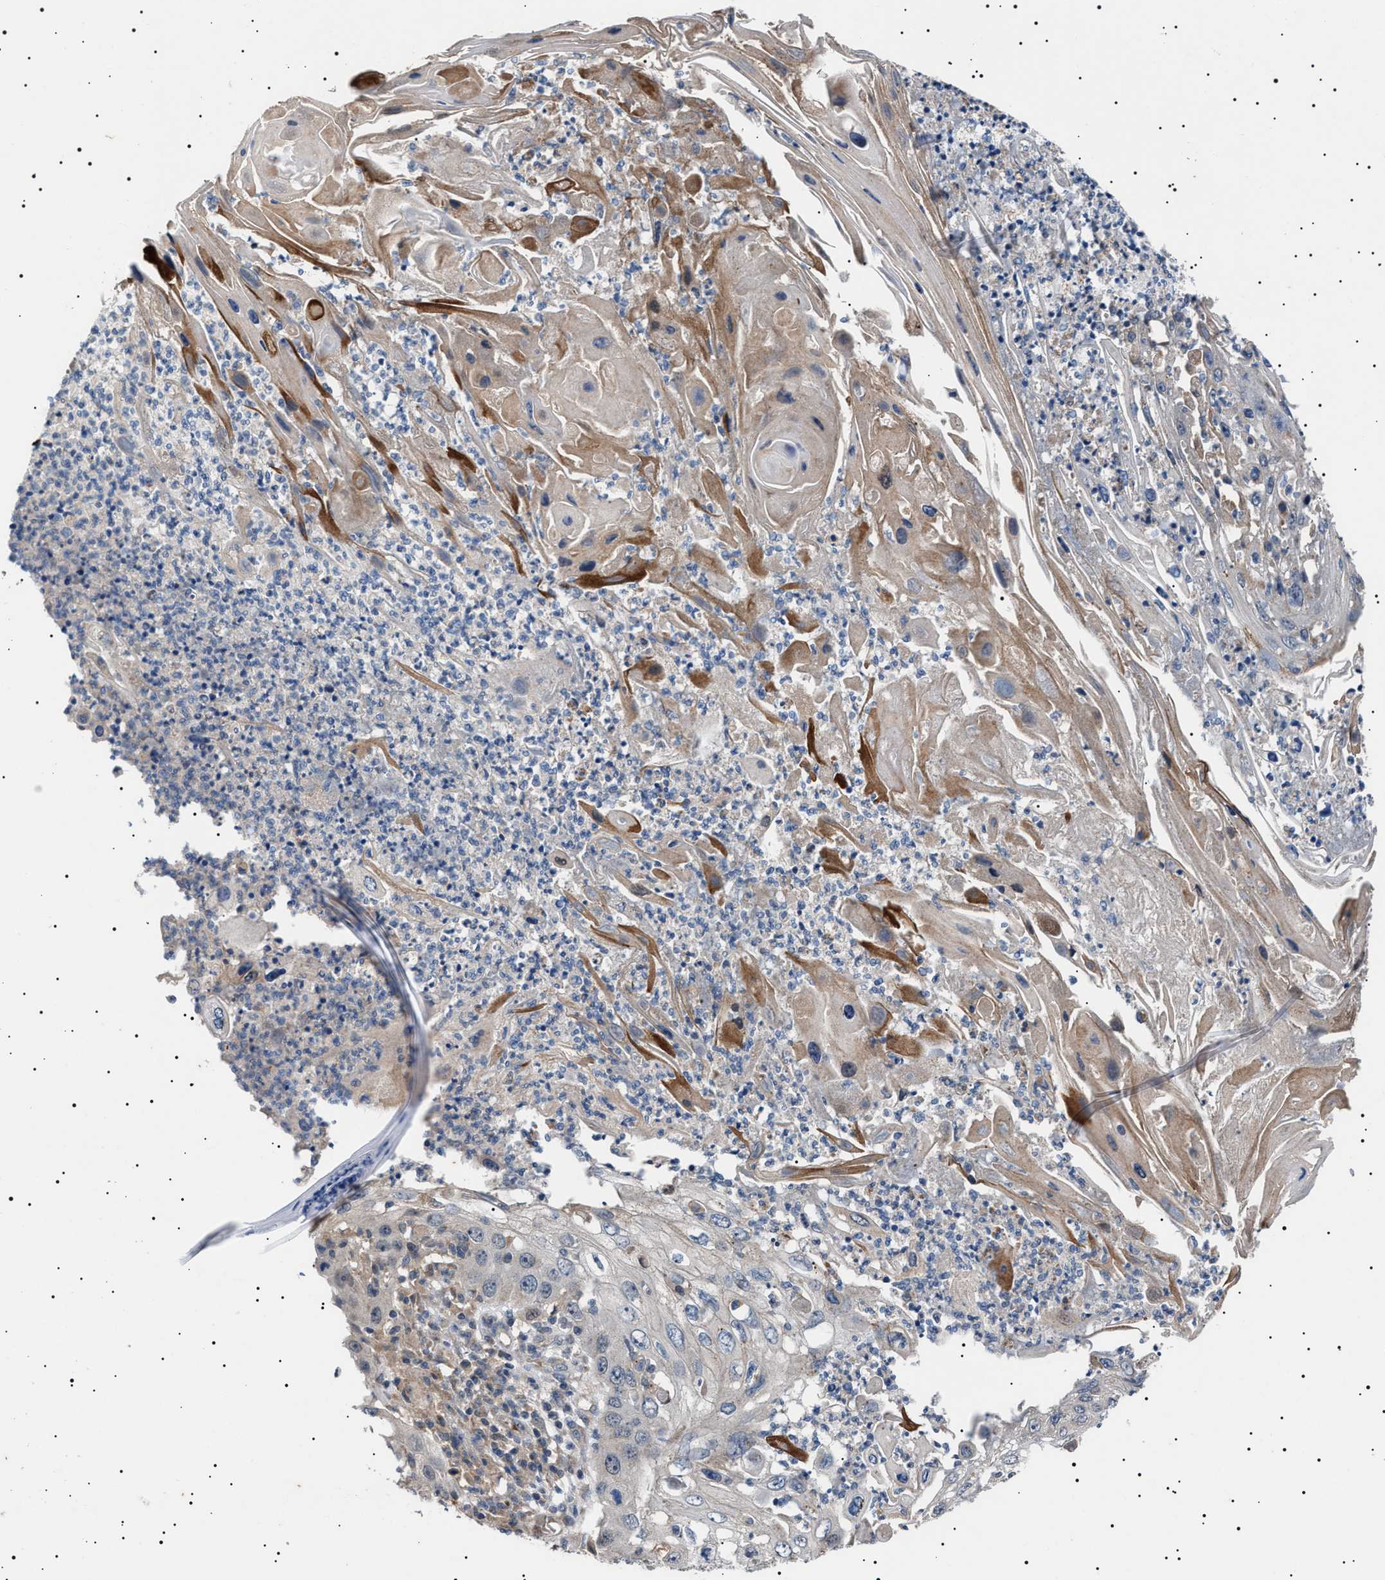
{"staining": {"intensity": "negative", "quantity": "none", "location": "none"}, "tissue": "skin cancer", "cell_type": "Tumor cells", "image_type": "cancer", "snomed": [{"axis": "morphology", "description": "Squamous cell carcinoma, NOS"}, {"axis": "topography", "description": "Skin"}], "caption": "Photomicrograph shows no protein expression in tumor cells of skin cancer tissue.", "gene": "PTRH1", "patient": {"sex": "male", "age": 55}}